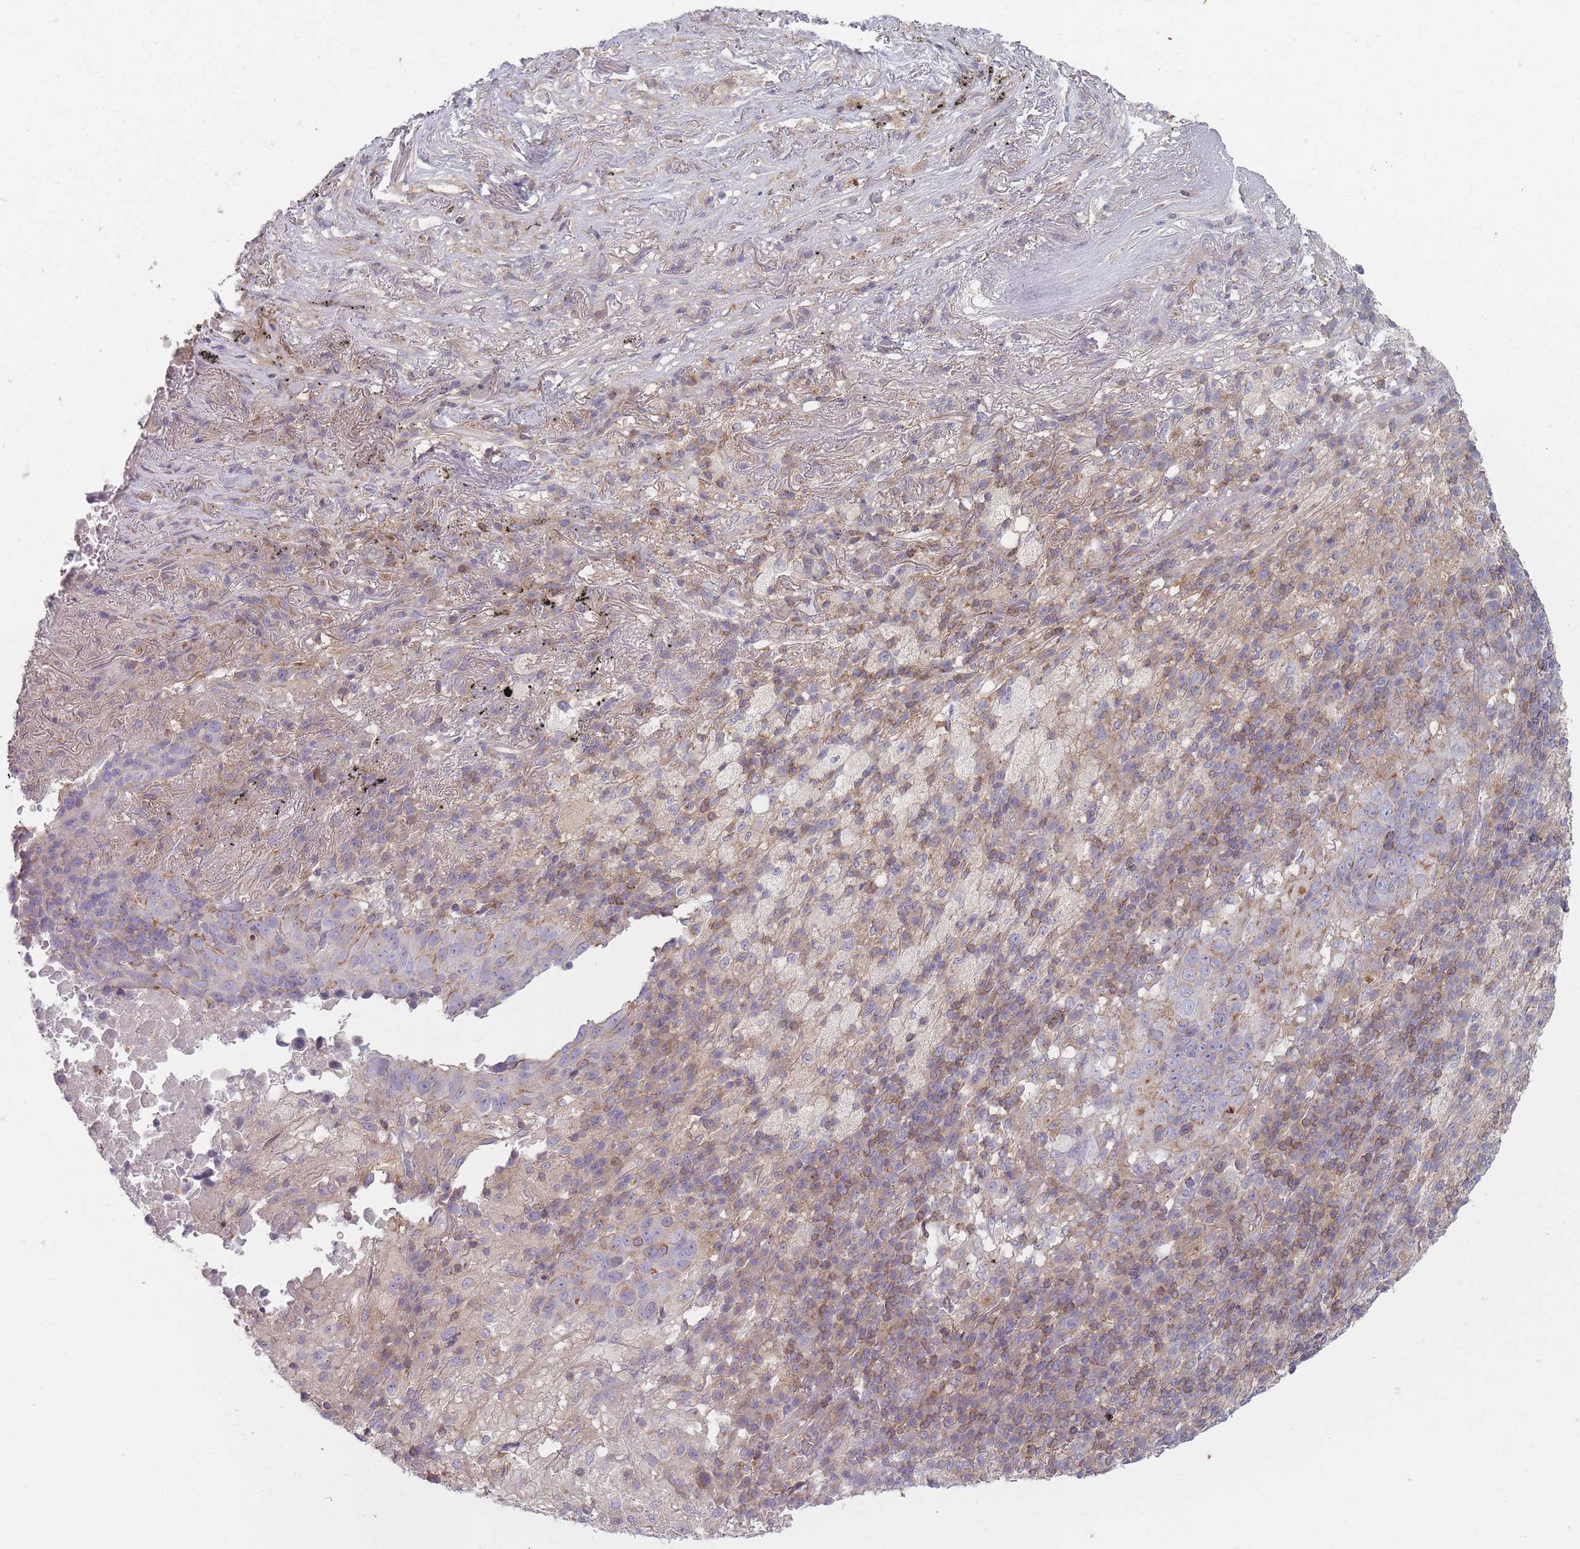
{"staining": {"intensity": "weak", "quantity": "<25%", "location": "cytoplasmic/membranous"}, "tissue": "lung cancer", "cell_type": "Tumor cells", "image_type": "cancer", "snomed": [{"axis": "morphology", "description": "Squamous cell carcinoma, NOS"}, {"axis": "topography", "description": "Lung"}], "caption": "Squamous cell carcinoma (lung) stained for a protein using immunohistochemistry displays no staining tumor cells.", "gene": "HSBP1L1", "patient": {"sex": "male", "age": 73}}